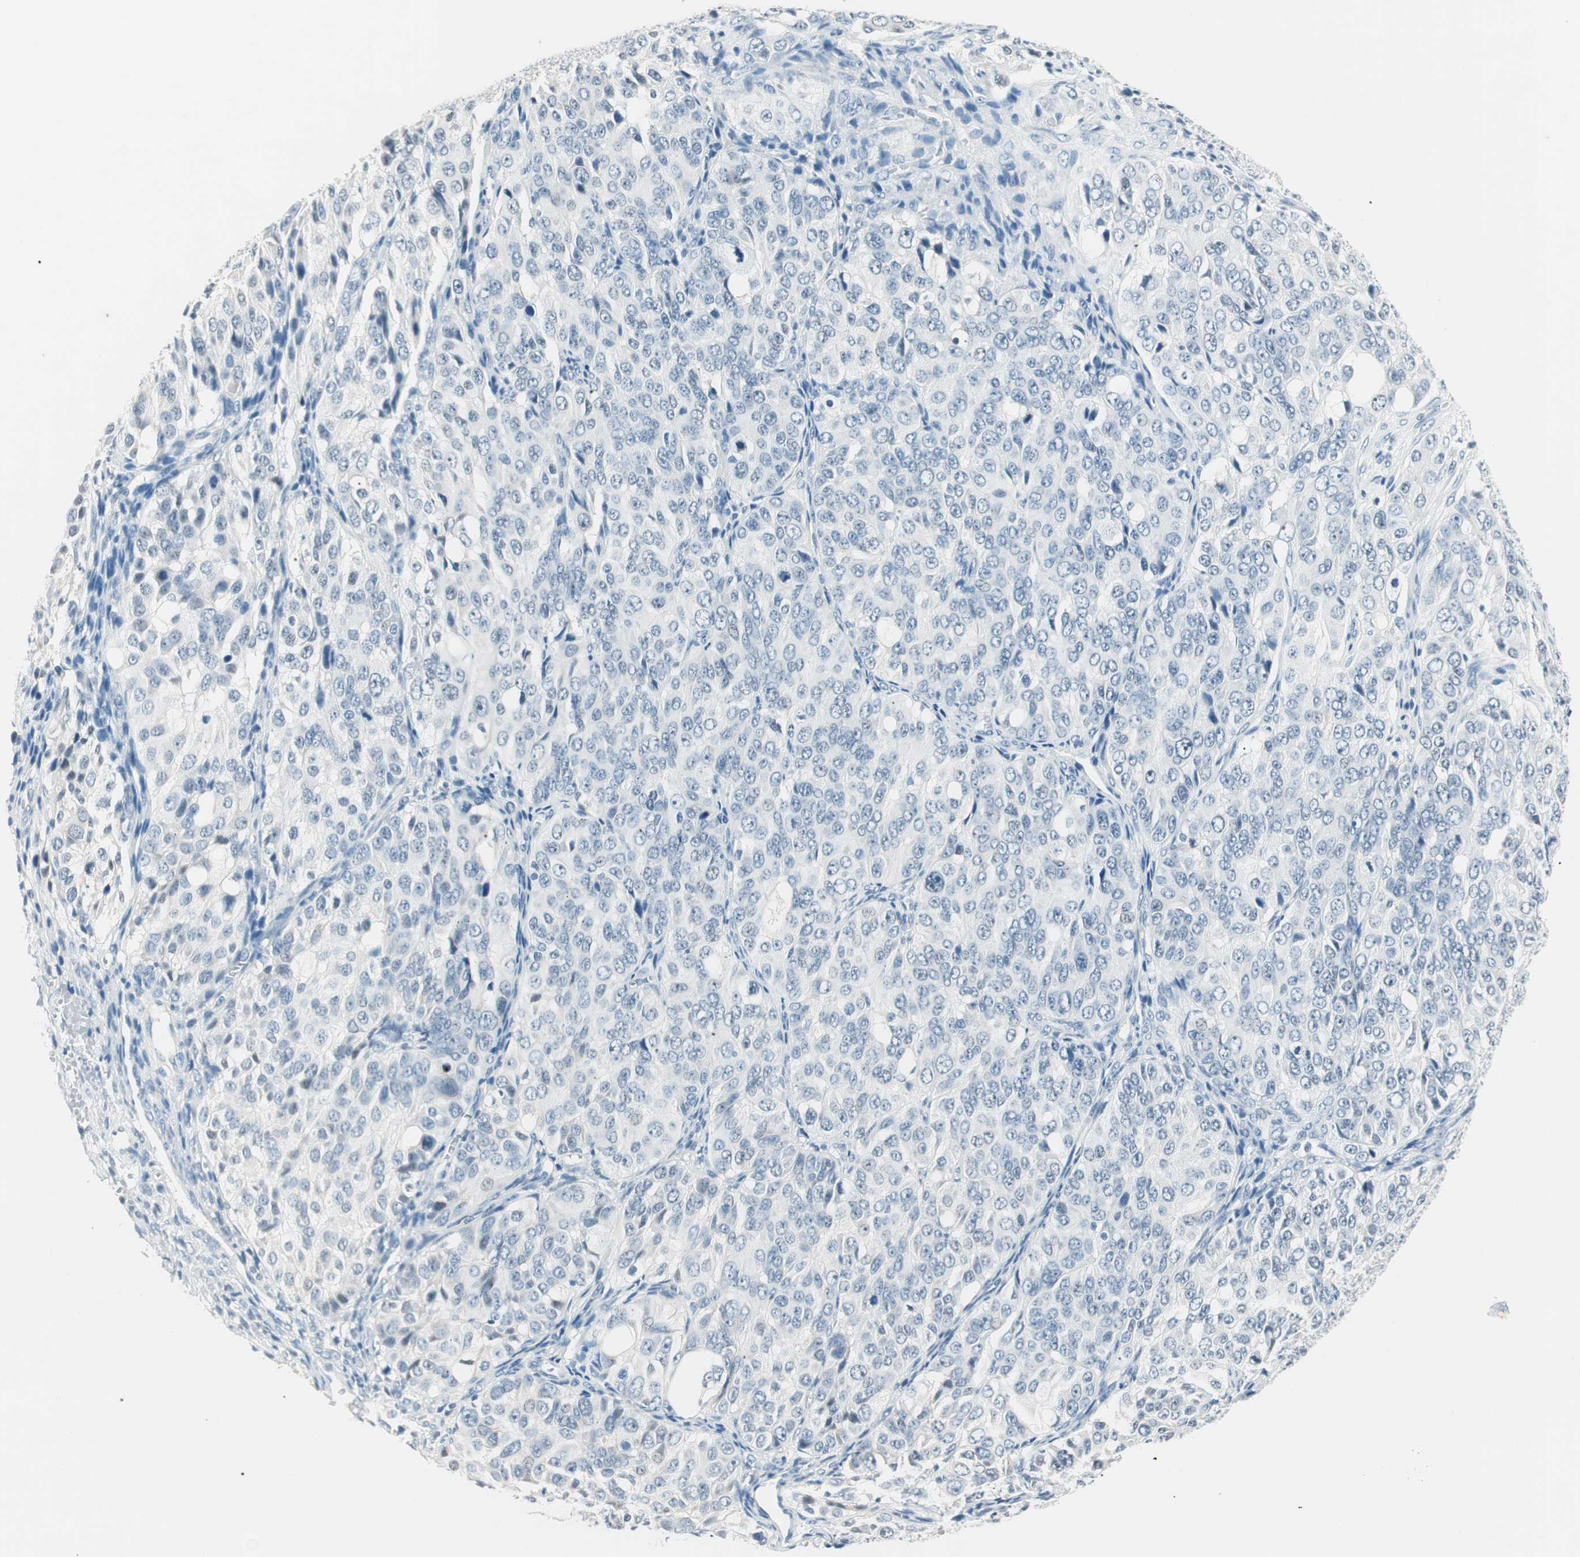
{"staining": {"intensity": "negative", "quantity": "none", "location": "none"}, "tissue": "ovarian cancer", "cell_type": "Tumor cells", "image_type": "cancer", "snomed": [{"axis": "morphology", "description": "Carcinoma, endometroid"}, {"axis": "topography", "description": "Ovary"}], "caption": "Histopathology image shows no significant protein expression in tumor cells of ovarian cancer (endometroid carcinoma). (Brightfield microscopy of DAB (3,3'-diaminobenzidine) immunohistochemistry (IHC) at high magnification).", "gene": "HOXB13", "patient": {"sex": "female", "age": 51}}